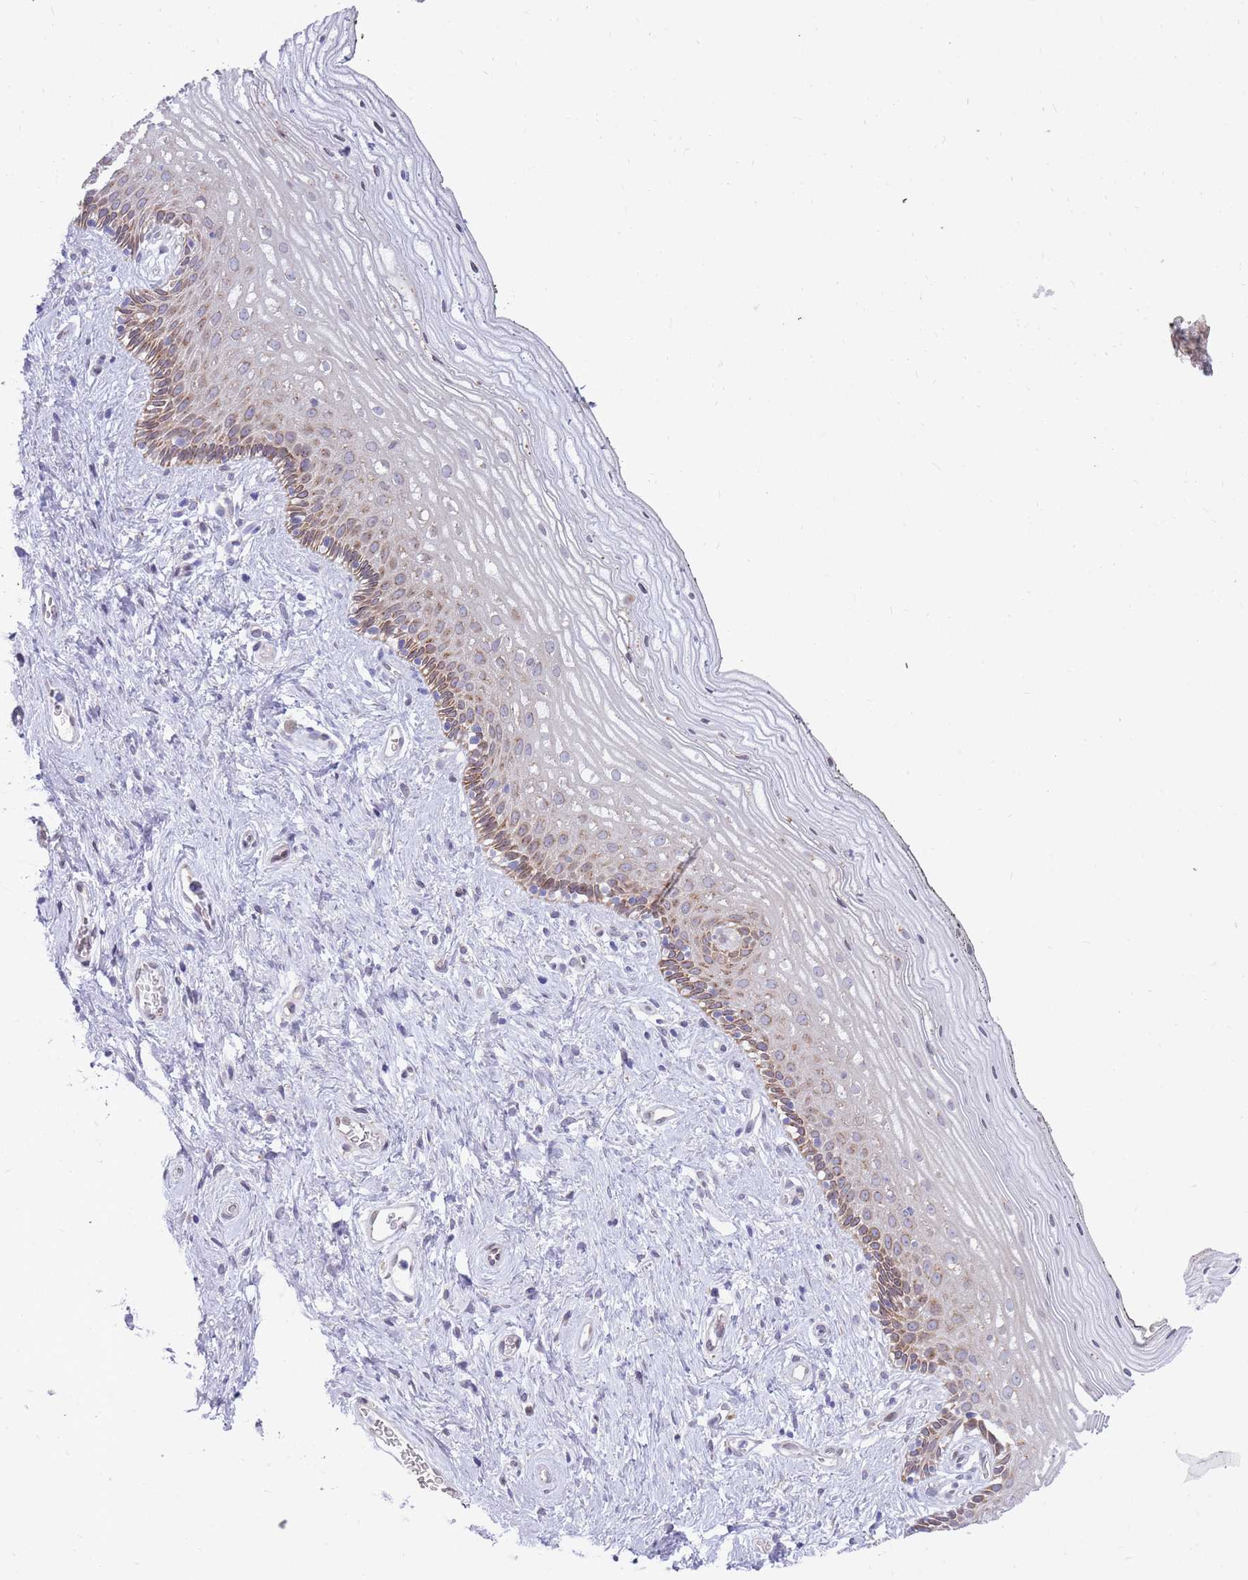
{"staining": {"intensity": "moderate", "quantity": "<25%", "location": "cytoplasmic/membranous"}, "tissue": "vagina", "cell_type": "Squamous epithelial cells", "image_type": "normal", "snomed": [{"axis": "morphology", "description": "Normal tissue, NOS"}, {"axis": "topography", "description": "Vagina"}], "caption": "Protein expression by immunohistochemistry exhibits moderate cytoplasmic/membranous staining in about <25% of squamous epithelial cells in unremarkable vagina.", "gene": "HOOK2", "patient": {"sex": "female", "age": 47}}